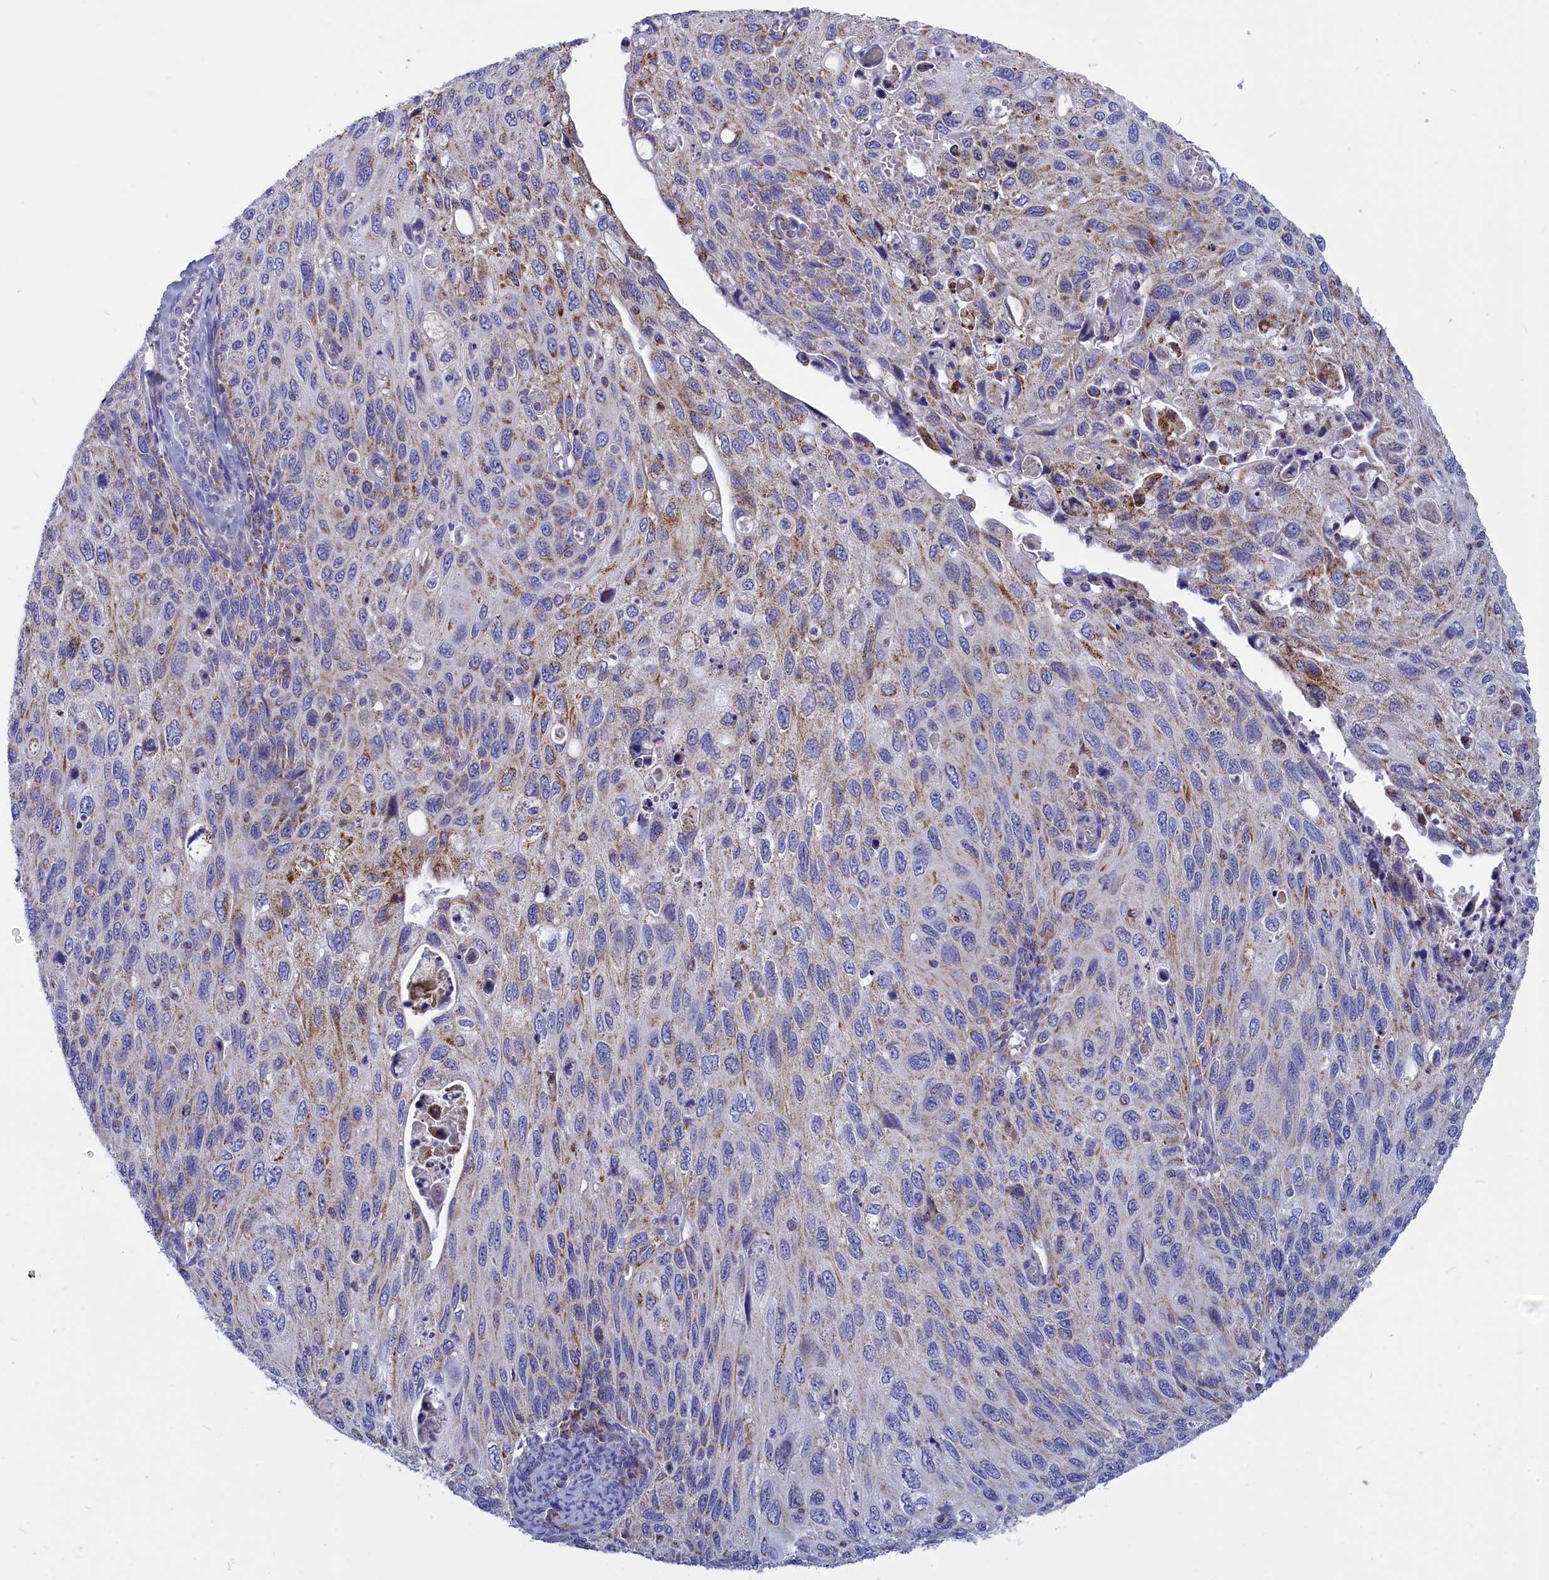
{"staining": {"intensity": "moderate", "quantity": ">75%", "location": "cytoplasmic/membranous"}, "tissue": "cervical cancer", "cell_type": "Tumor cells", "image_type": "cancer", "snomed": [{"axis": "morphology", "description": "Squamous cell carcinoma, NOS"}, {"axis": "topography", "description": "Cervix"}], "caption": "Tumor cells display moderate cytoplasmic/membranous positivity in about >75% of cells in cervical cancer (squamous cell carcinoma).", "gene": "CCRL2", "patient": {"sex": "female", "age": 70}}